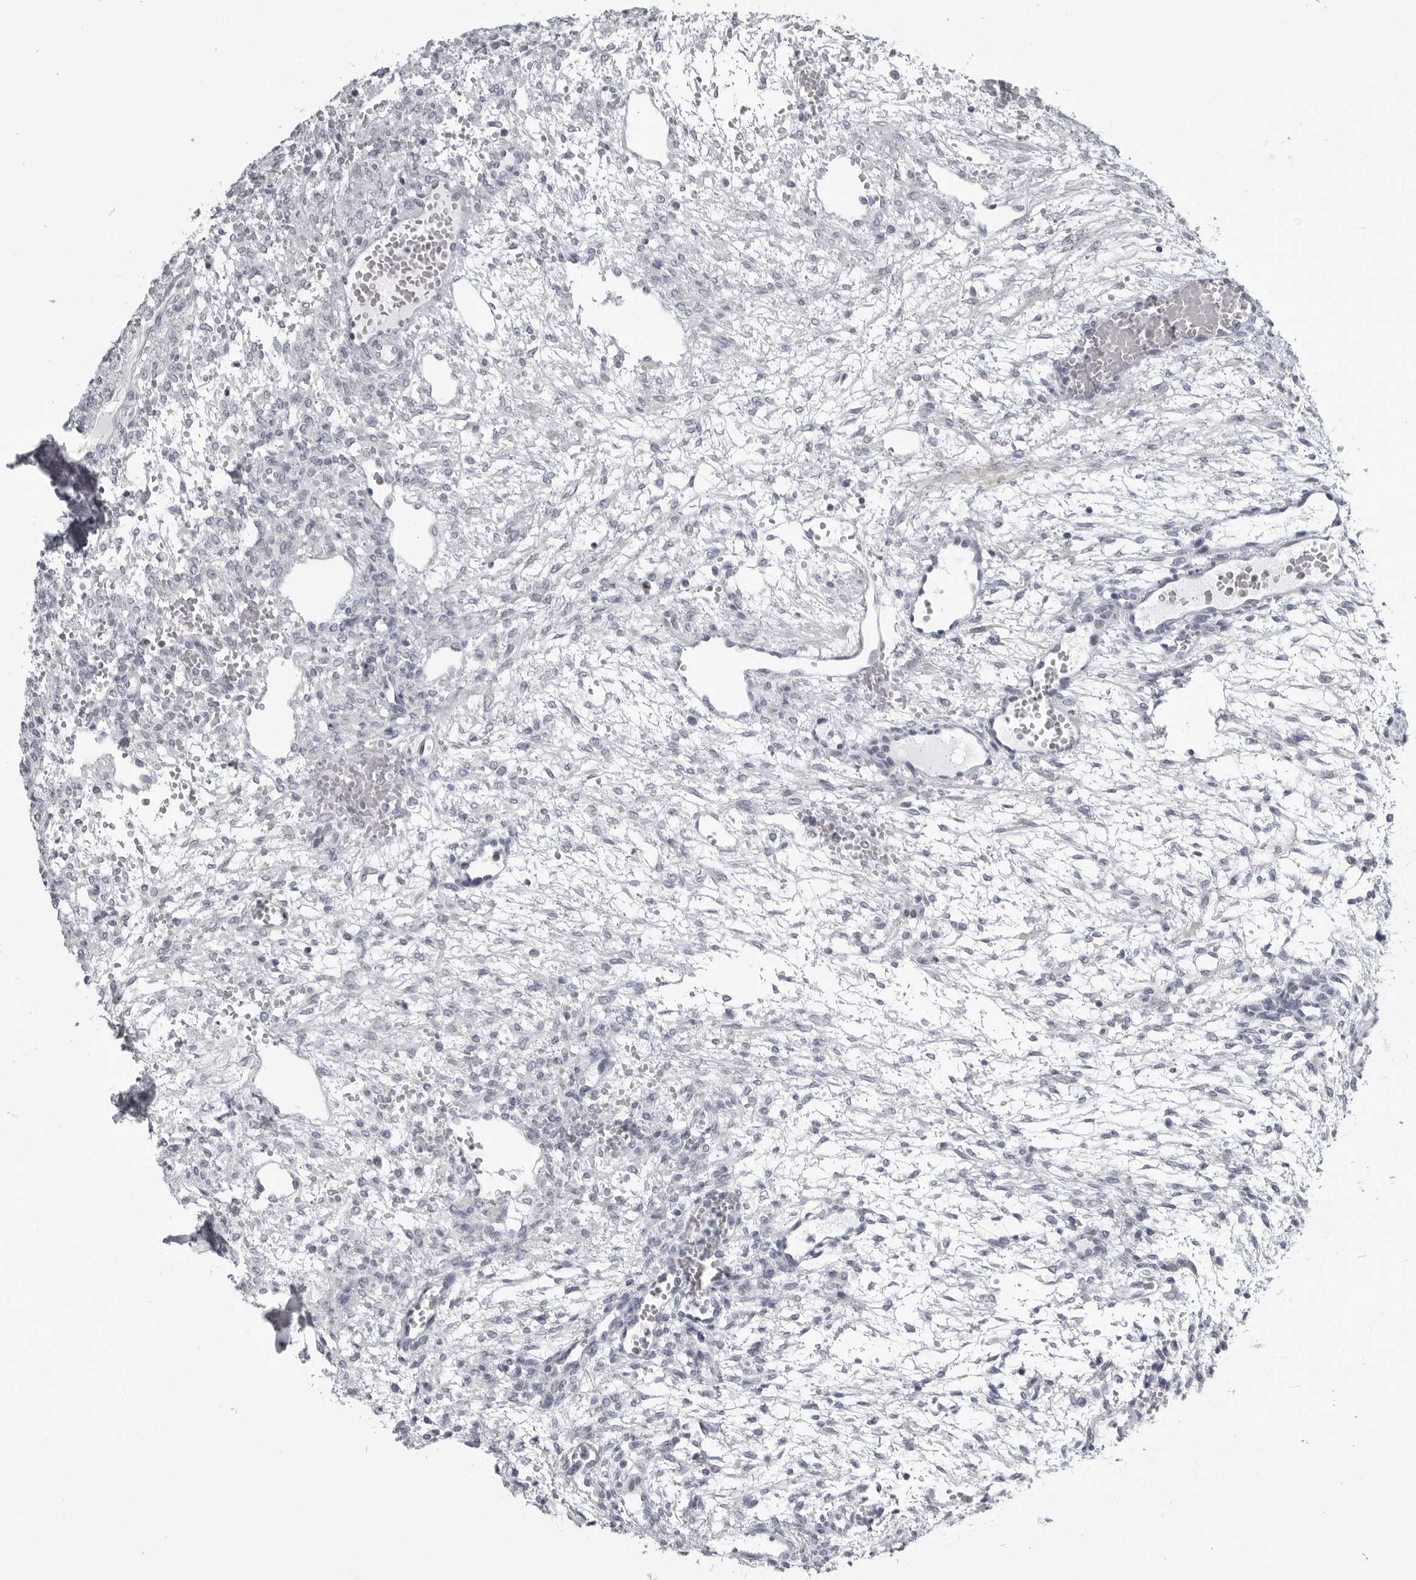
{"staining": {"intensity": "negative", "quantity": "none", "location": "none"}, "tissue": "ovary", "cell_type": "Ovarian stroma cells", "image_type": "normal", "snomed": [{"axis": "morphology", "description": "Normal tissue, NOS"}, {"axis": "topography", "description": "Ovary"}], "caption": "The photomicrograph reveals no staining of ovarian stroma cells in unremarkable ovary.", "gene": "OPLAH", "patient": {"sex": "female", "age": 34}}